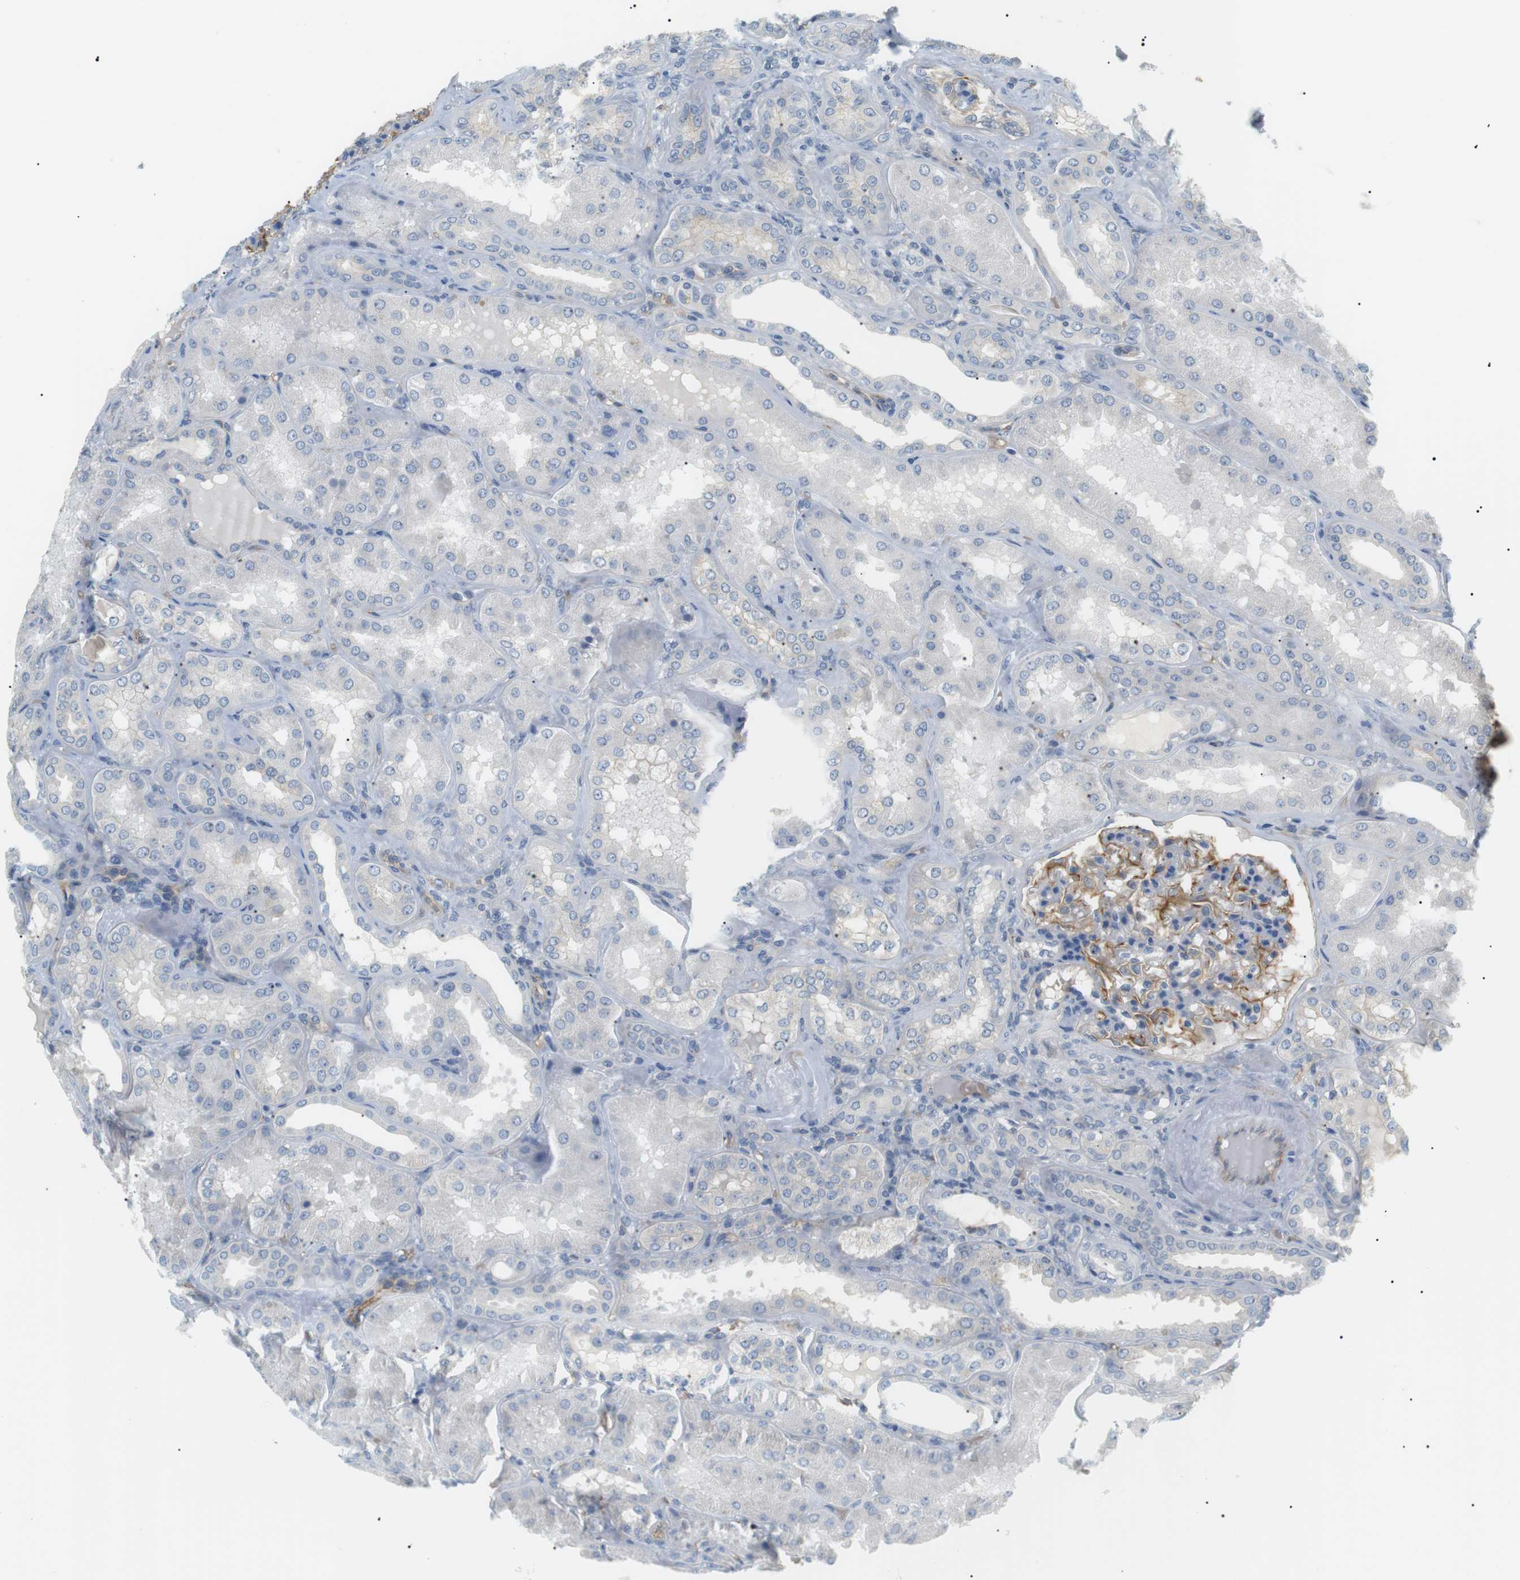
{"staining": {"intensity": "strong", "quantity": ">75%", "location": "cytoplasmic/membranous"}, "tissue": "kidney", "cell_type": "Cells in glomeruli", "image_type": "normal", "snomed": [{"axis": "morphology", "description": "Normal tissue, NOS"}, {"axis": "topography", "description": "Kidney"}], "caption": "Kidney was stained to show a protein in brown. There is high levels of strong cytoplasmic/membranous positivity in approximately >75% of cells in glomeruli. (brown staining indicates protein expression, while blue staining denotes nuclei).", "gene": "ADCY10", "patient": {"sex": "female", "age": 56}}